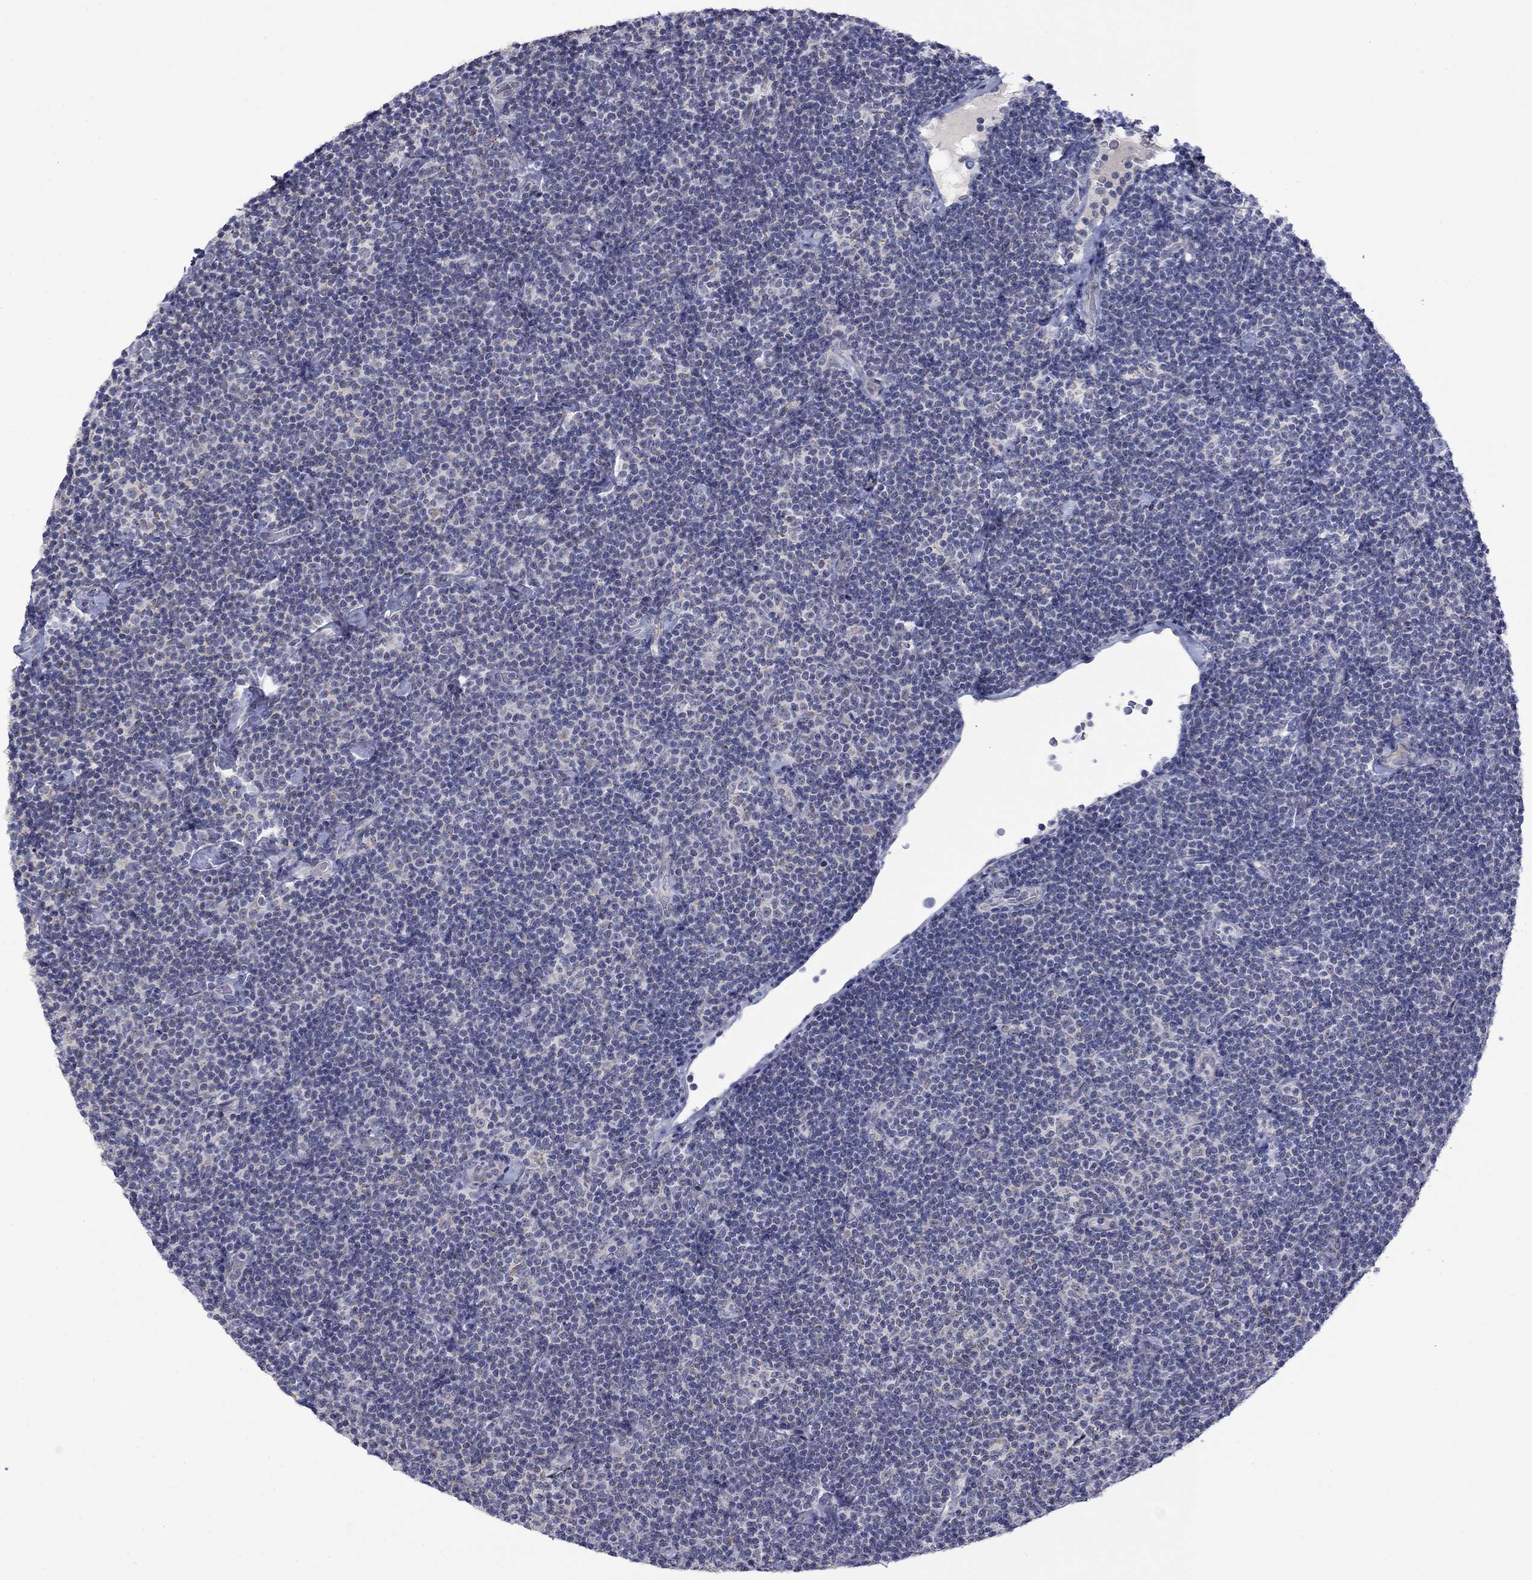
{"staining": {"intensity": "negative", "quantity": "none", "location": "none"}, "tissue": "lymphoma", "cell_type": "Tumor cells", "image_type": "cancer", "snomed": [{"axis": "morphology", "description": "Malignant lymphoma, non-Hodgkin's type, Low grade"}, {"axis": "topography", "description": "Lymph node"}], "caption": "Photomicrograph shows no significant protein expression in tumor cells of lymphoma.", "gene": "KCNJ16", "patient": {"sex": "male", "age": 81}}